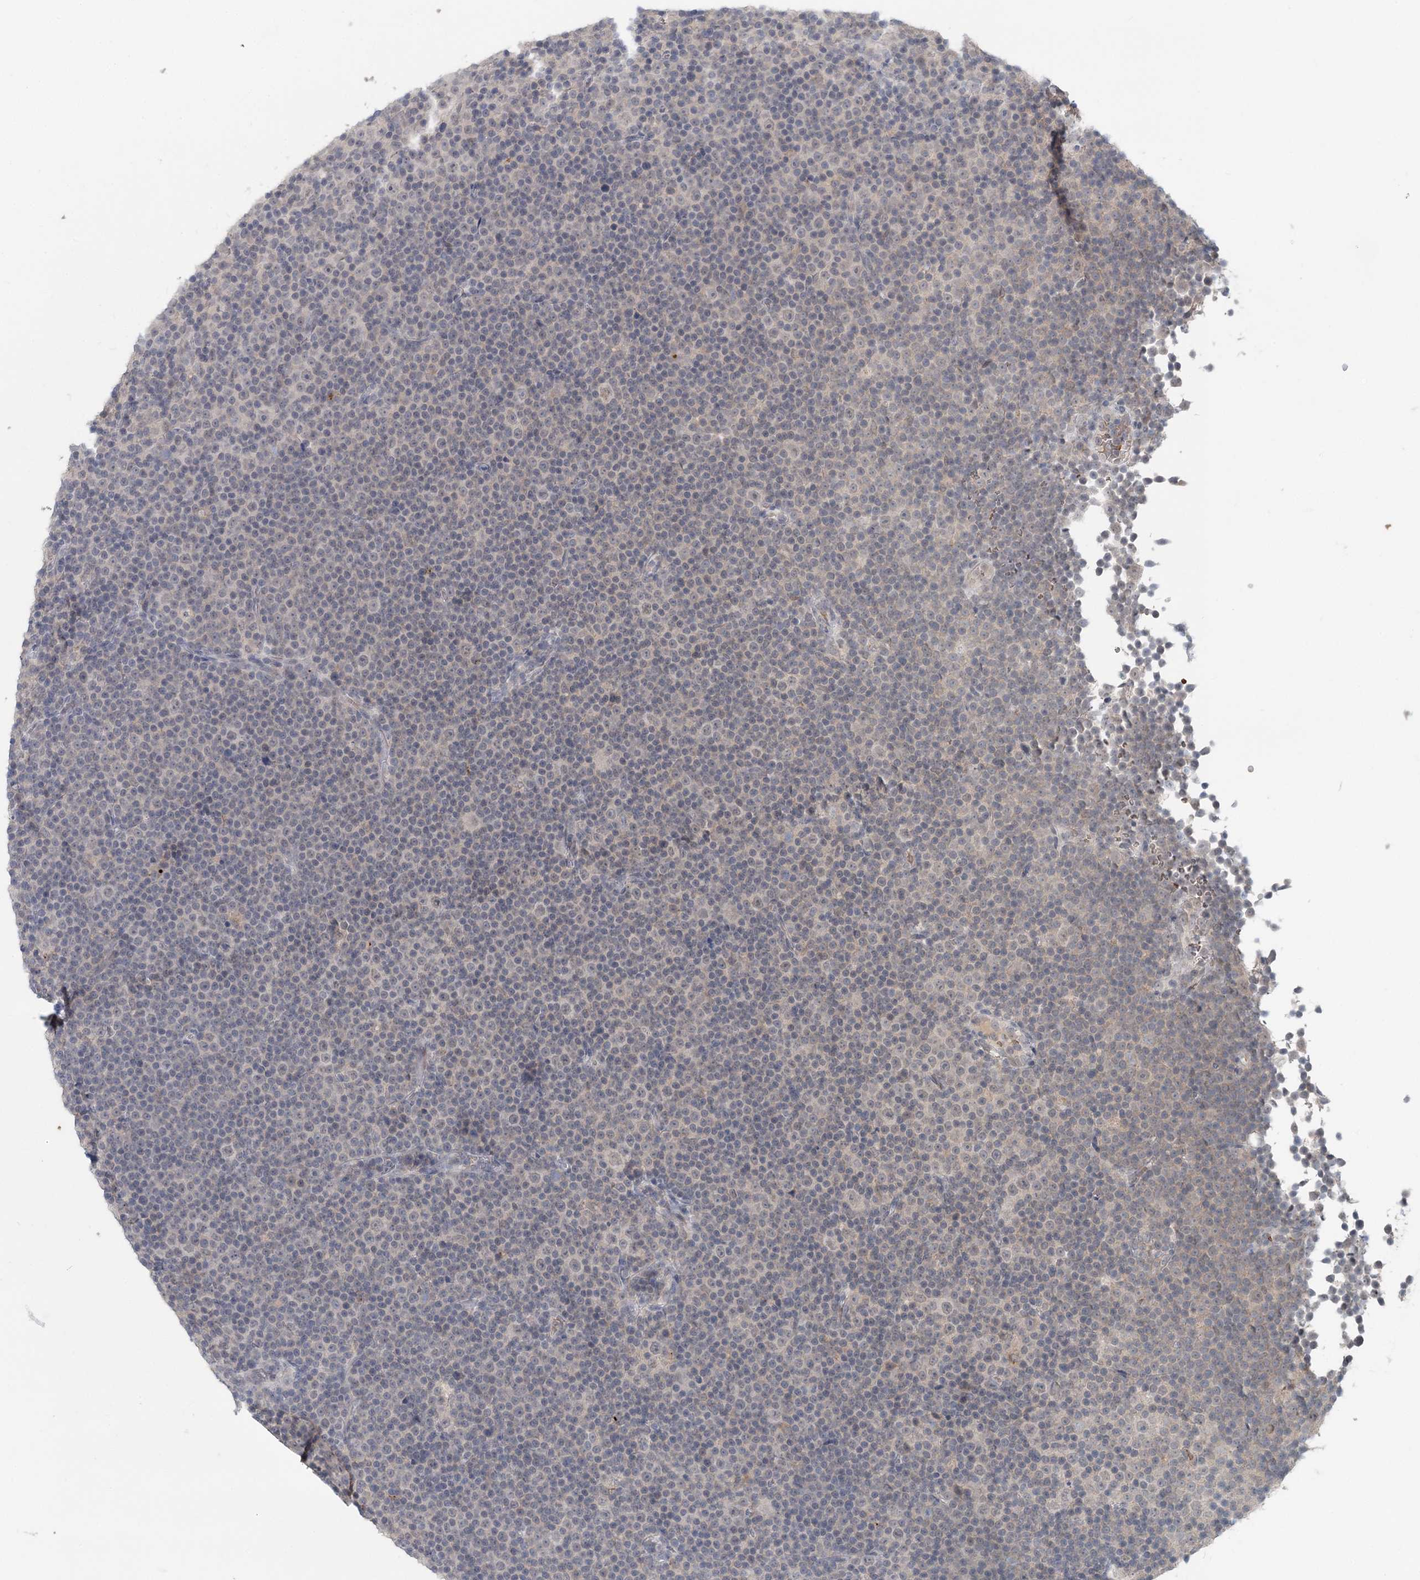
{"staining": {"intensity": "negative", "quantity": "none", "location": "none"}, "tissue": "lymphoma", "cell_type": "Tumor cells", "image_type": "cancer", "snomed": [{"axis": "morphology", "description": "Malignant lymphoma, non-Hodgkin's type, Low grade"}, {"axis": "topography", "description": "Lymph node"}], "caption": "Tumor cells show no significant expression in lymphoma.", "gene": "FBXO7", "patient": {"sex": "female", "age": 67}}